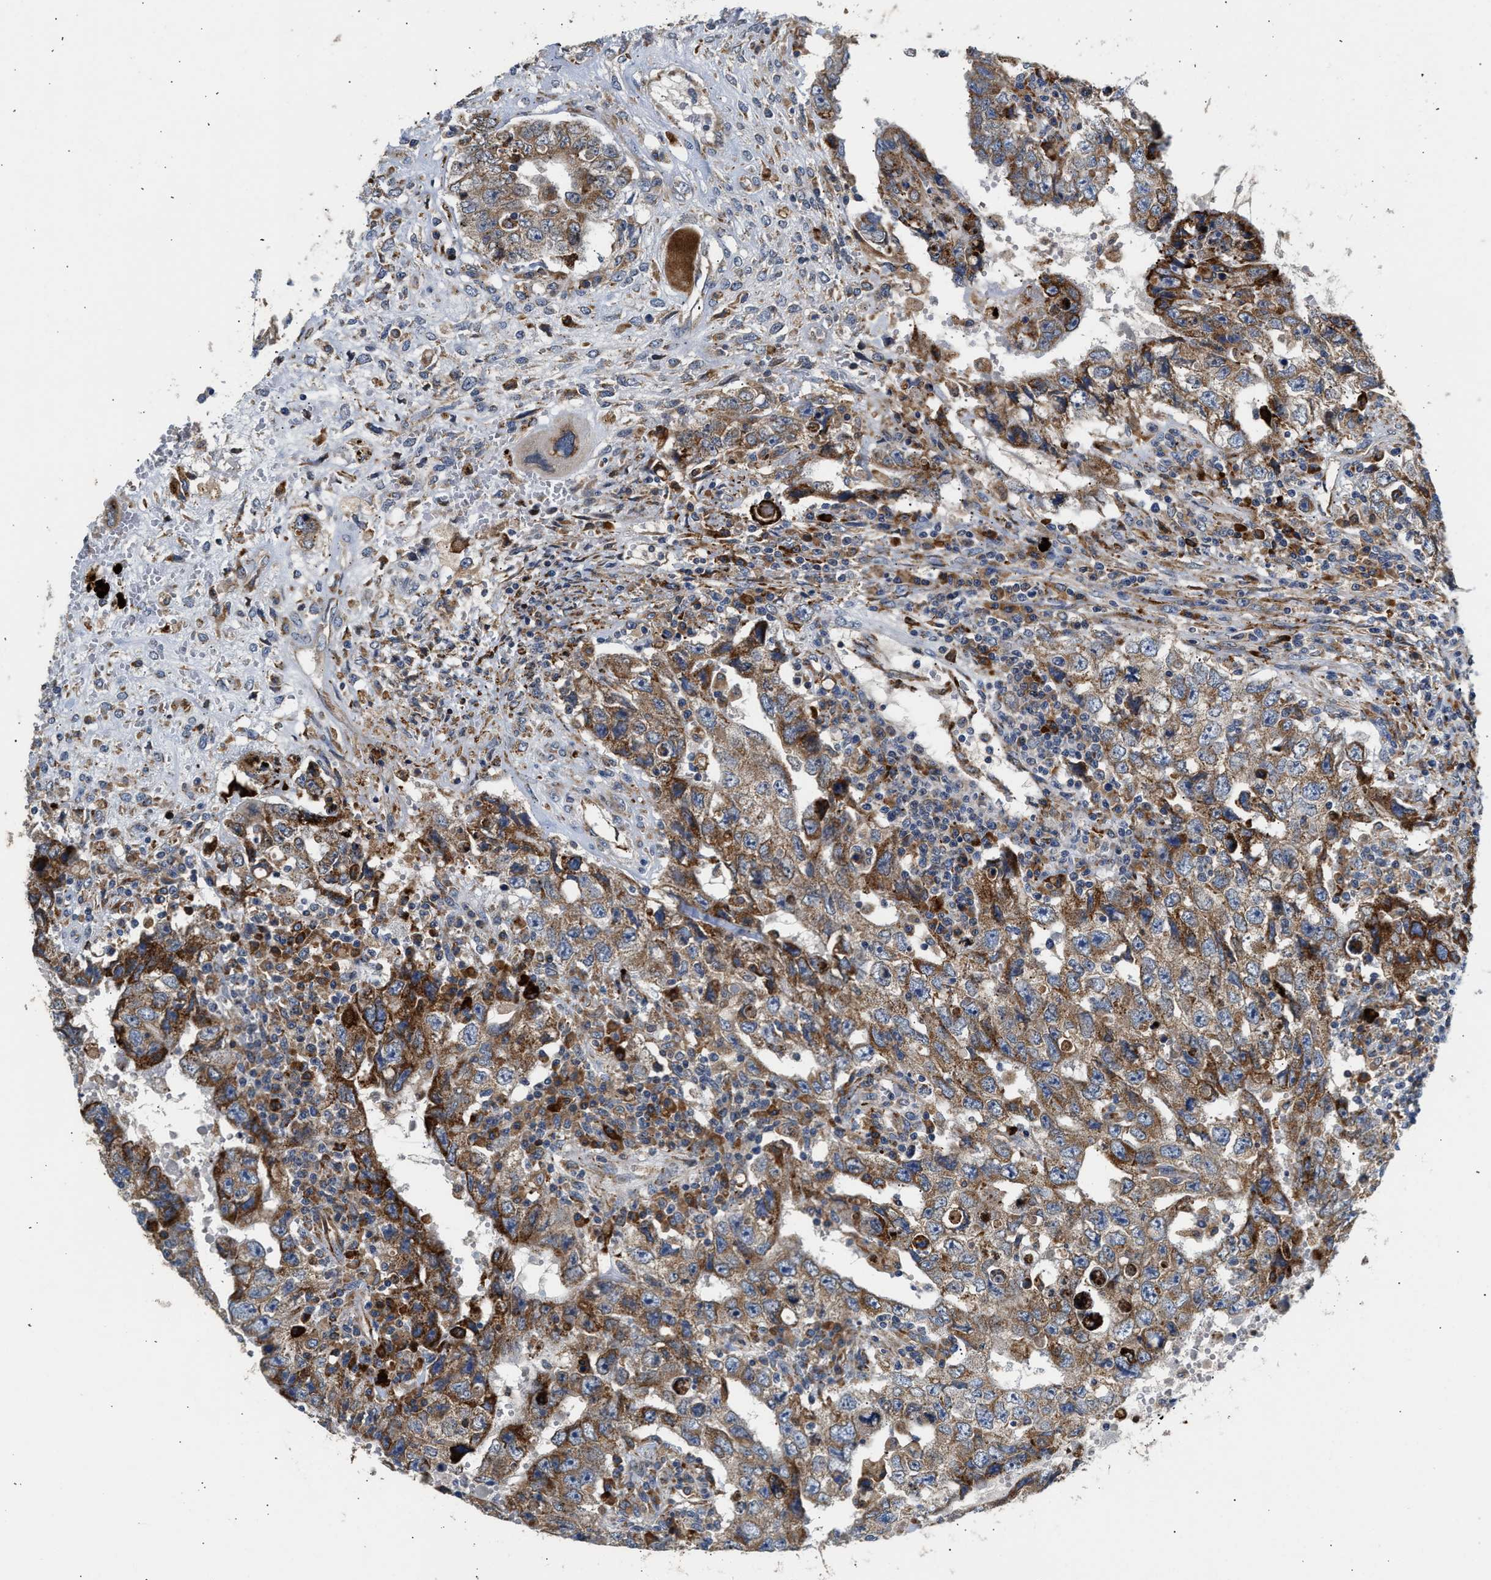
{"staining": {"intensity": "moderate", "quantity": ">75%", "location": "cytoplasmic/membranous"}, "tissue": "testis cancer", "cell_type": "Tumor cells", "image_type": "cancer", "snomed": [{"axis": "morphology", "description": "Carcinoma, Embryonal, NOS"}, {"axis": "topography", "description": "Testis"}], "caption": "Protein staining reveals moderate cytoplasmic/membranous staining in about >75% of tumor cells in testis cancer (embryonal carcinoma).", "gene": "AMZ1", "patient": {"sex": "male", "age": 26}}